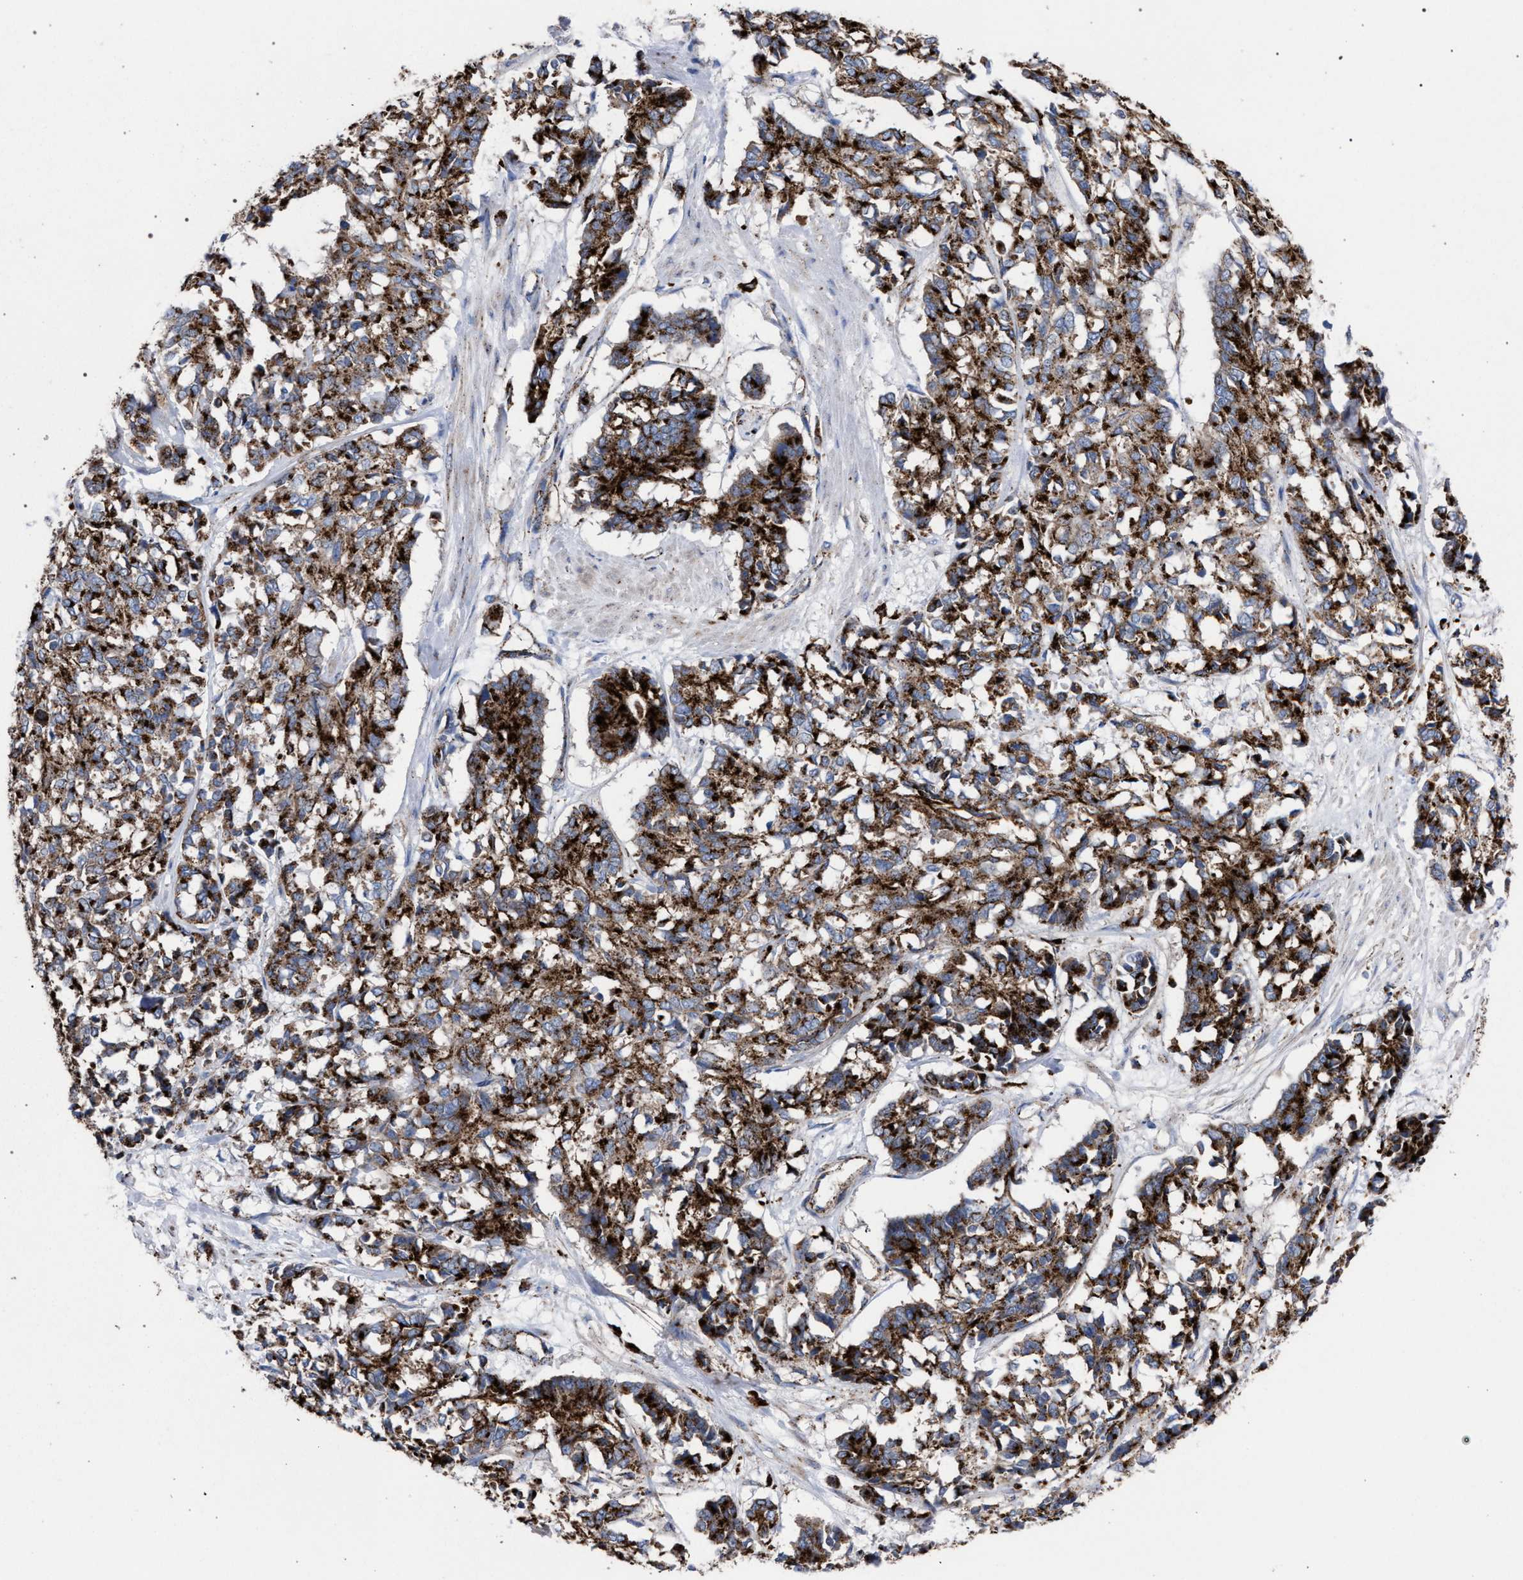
{"staining": {"intensity": "strong", "quantity": ">75%", "location": "cytoplasmic/membranous"}, "tissue": "cervical cancer", "cell_type": "Tumor cells", "image_type": "cancer", "snomed": [{"axis": "morphology", "description": "Squamous cell carcinoma, NOS"}, {"axis": "topography", "description": "Cervix"}], "caption": "Tumor cells exhibit strong cytoplasmic/membranous staining in approximately >75% of cells in squamous cell carcinoma (cervical).", "gene": "PPT1", "patient": {"sex": "female", "age": 35}}